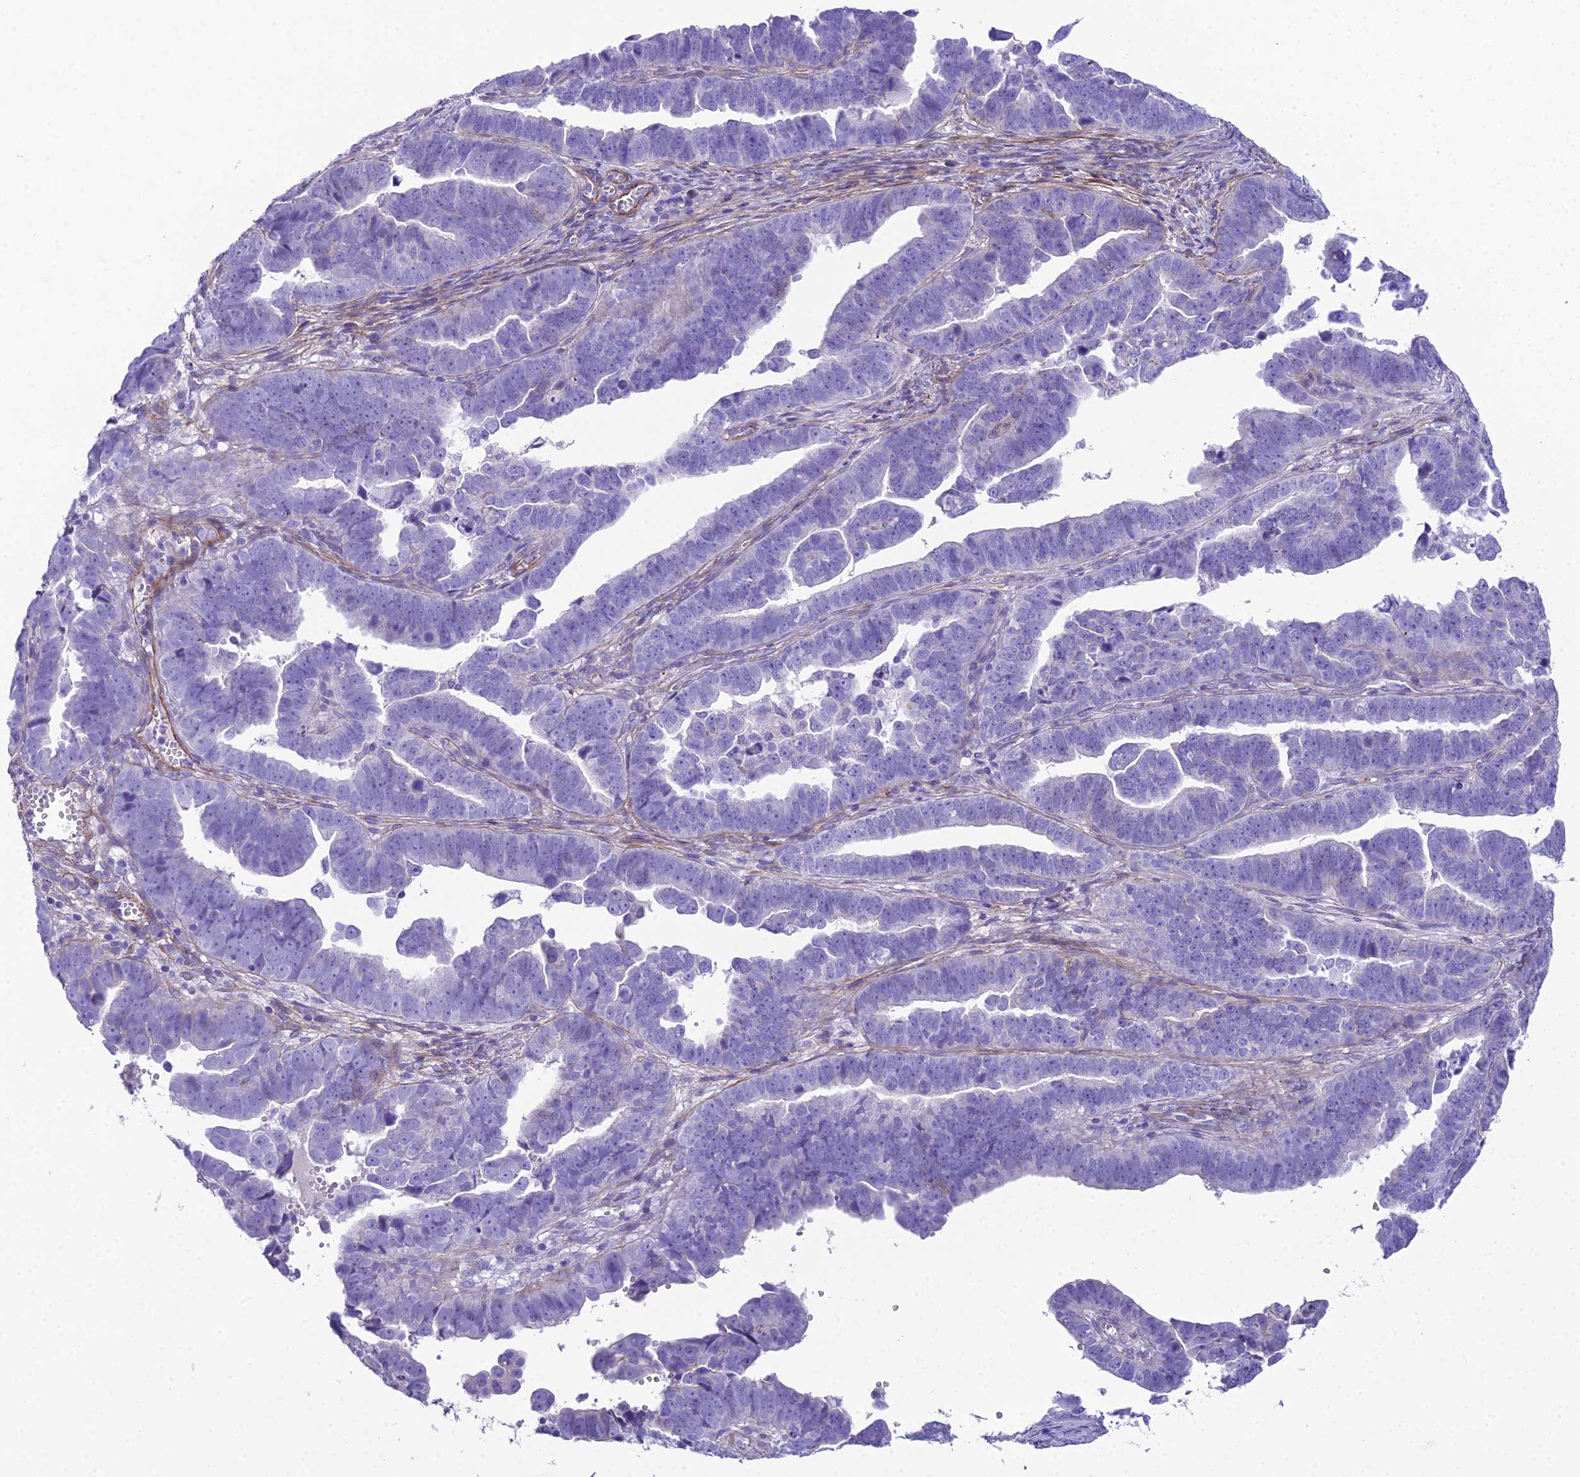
{"staining": {"intensity": "negative", "quantity": "none", "location": "none"}, "tissue": "endometrial cancer", "cell_type": "Tumor cells", "image_type": "cancer", "snomed": [{"axis": "morphology", "description": "Adenocarcinoma, NOS"}, {"axis": "topography", "description": "Endometrium"}], "caption": "Tumor cells show no significant staining in endometrial cancer.", "gene": "GFRA1", "patient": {"sex": "female", "age": 75}}